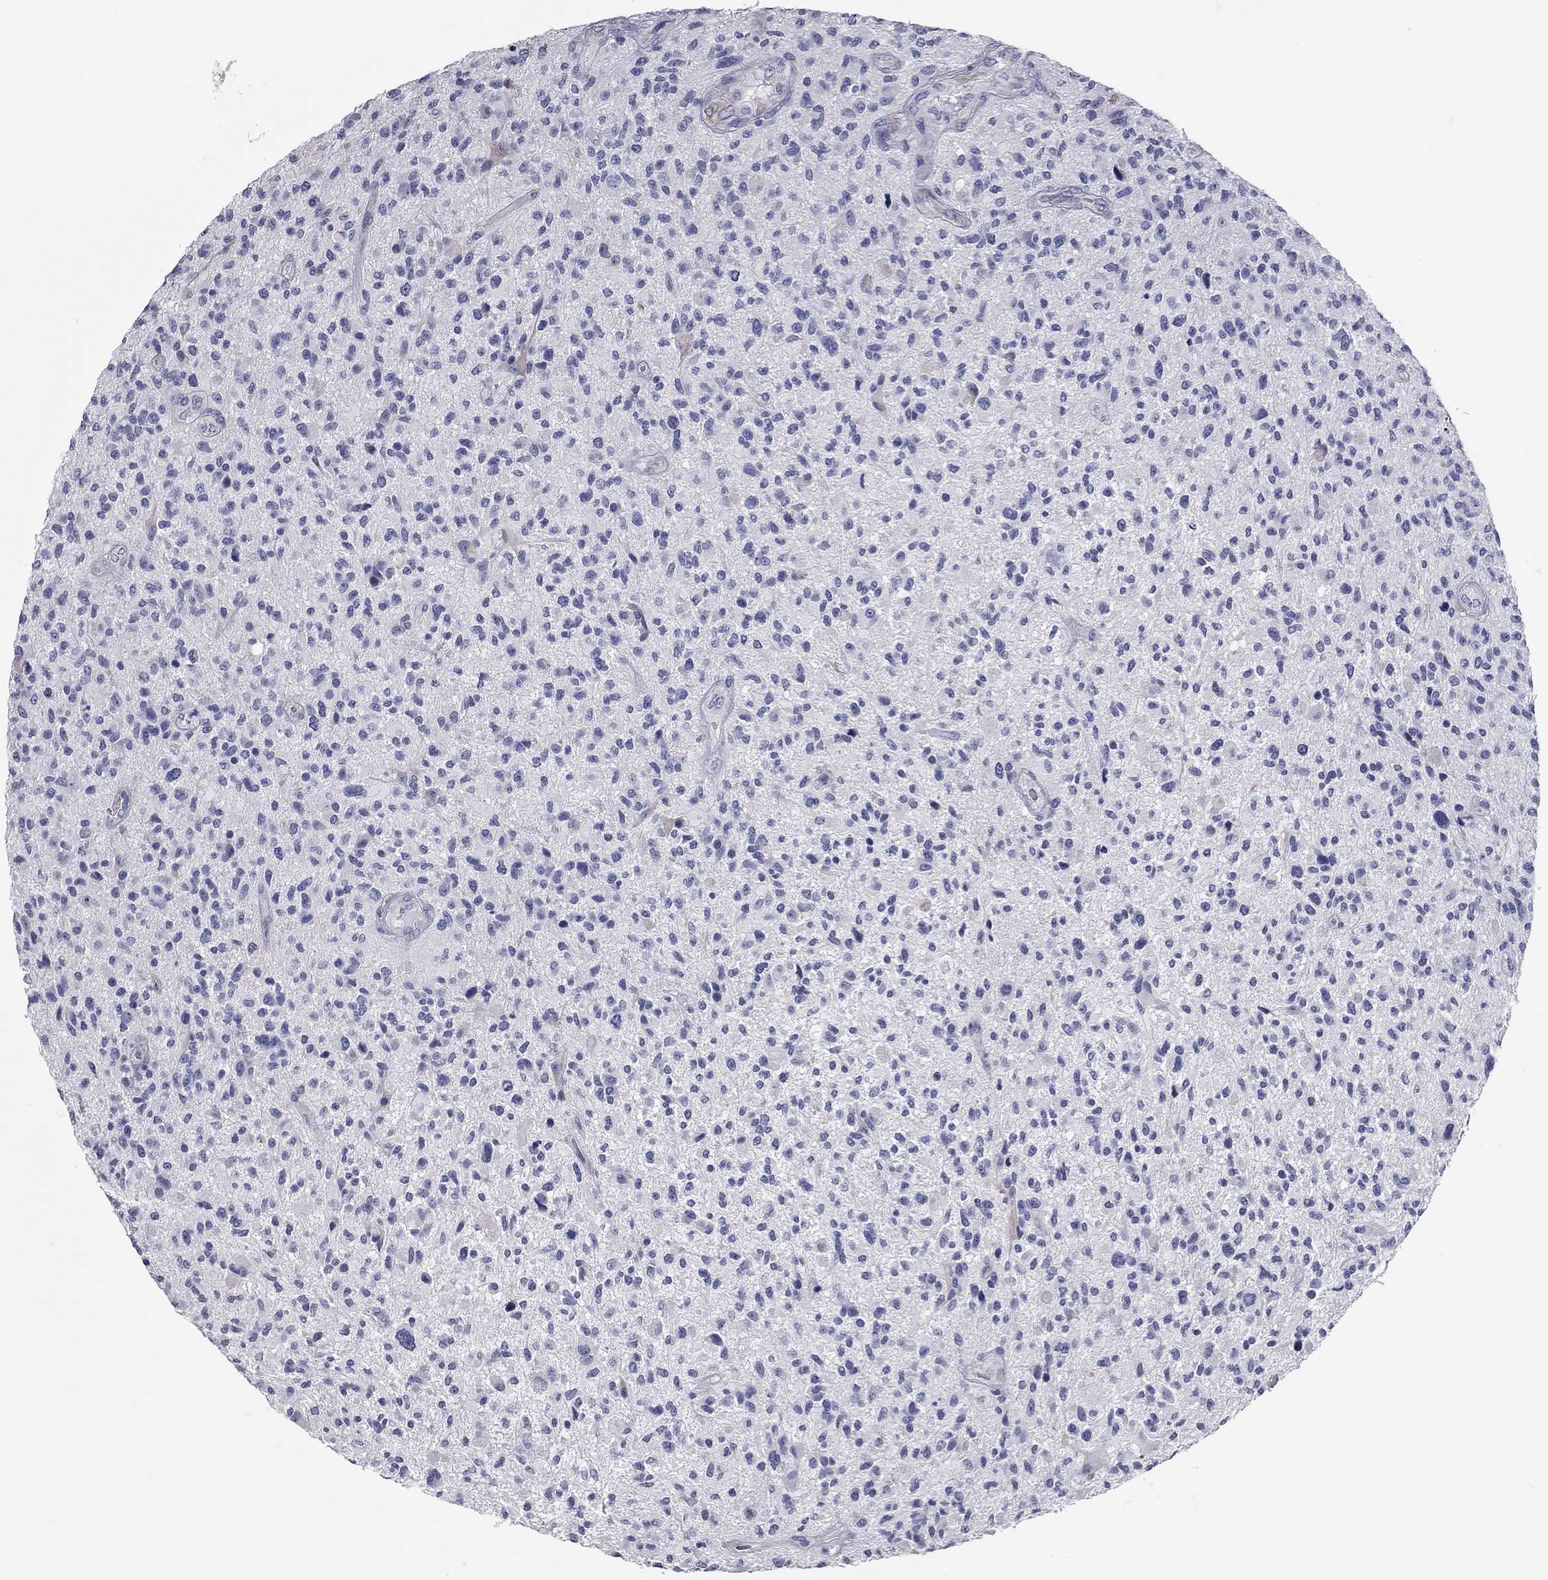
{"staining": {"intensity": "negative", "quantity": "none", "location": "none"}, "tissue": "glioma", "cell_type": "Tumor cells", "image_type": "cancer", "snomed": [{"axis": "morphology", "description": "Glioma, malignant, High grade"}, {"axis": "topography", "description": "Brain"}], "caption": "The image demonstrates no staining of tumor cells in glioma. Brightfield microscopy of IHC stained with DAB (brown) and hematoxylin (blue), captured at high magnification.", "gene": "XAGE2", "patient": {"sex": "male", "age": 47}}